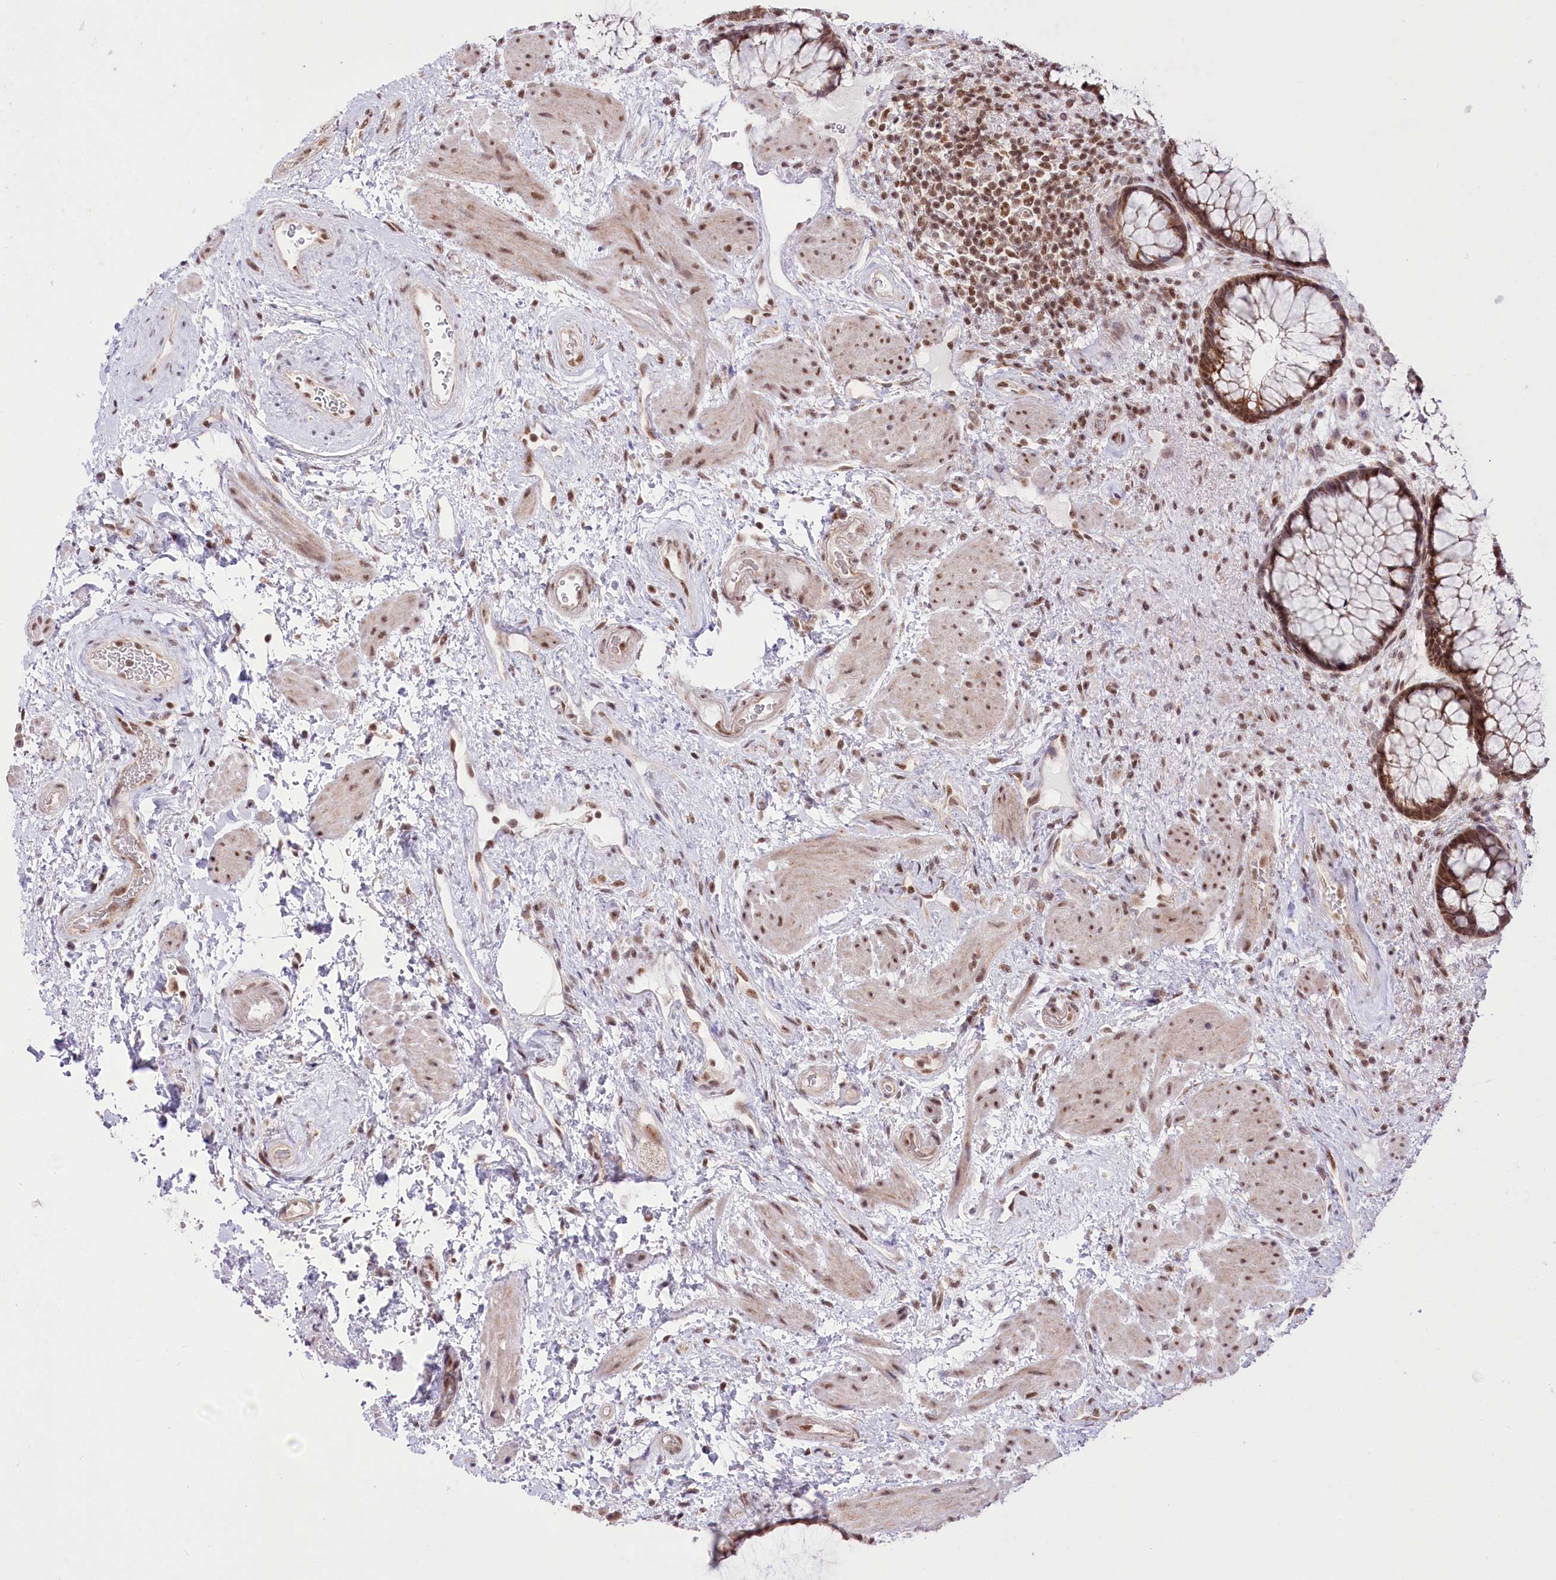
{"staining": {"intensity": "strong", "quantity": ">75%", "location": "cytoplasmic/membranous,nuclear"}, "tissue": "rectum", "cell_type": "Glandular cells", "image_type": "normal", "snomed": [{"axis": "morphology", "description": "Normal tissue, NOS"}, {"axis": "topography", "description": "Rectum"}], "caption": "Brown immunohistochemical staining in normal rectum reveals strong cytoplasmic/membranous,nuclear expression in approximately >75% of glandular cells. (Stains: DAB (3,3'-diaminobenzidine) in brown, nuclei in blue, Microscopy: brightfield microscopy at high magnification).", "gene": "ZMAT2", "patient": {"sex": "male", "age": 51}}